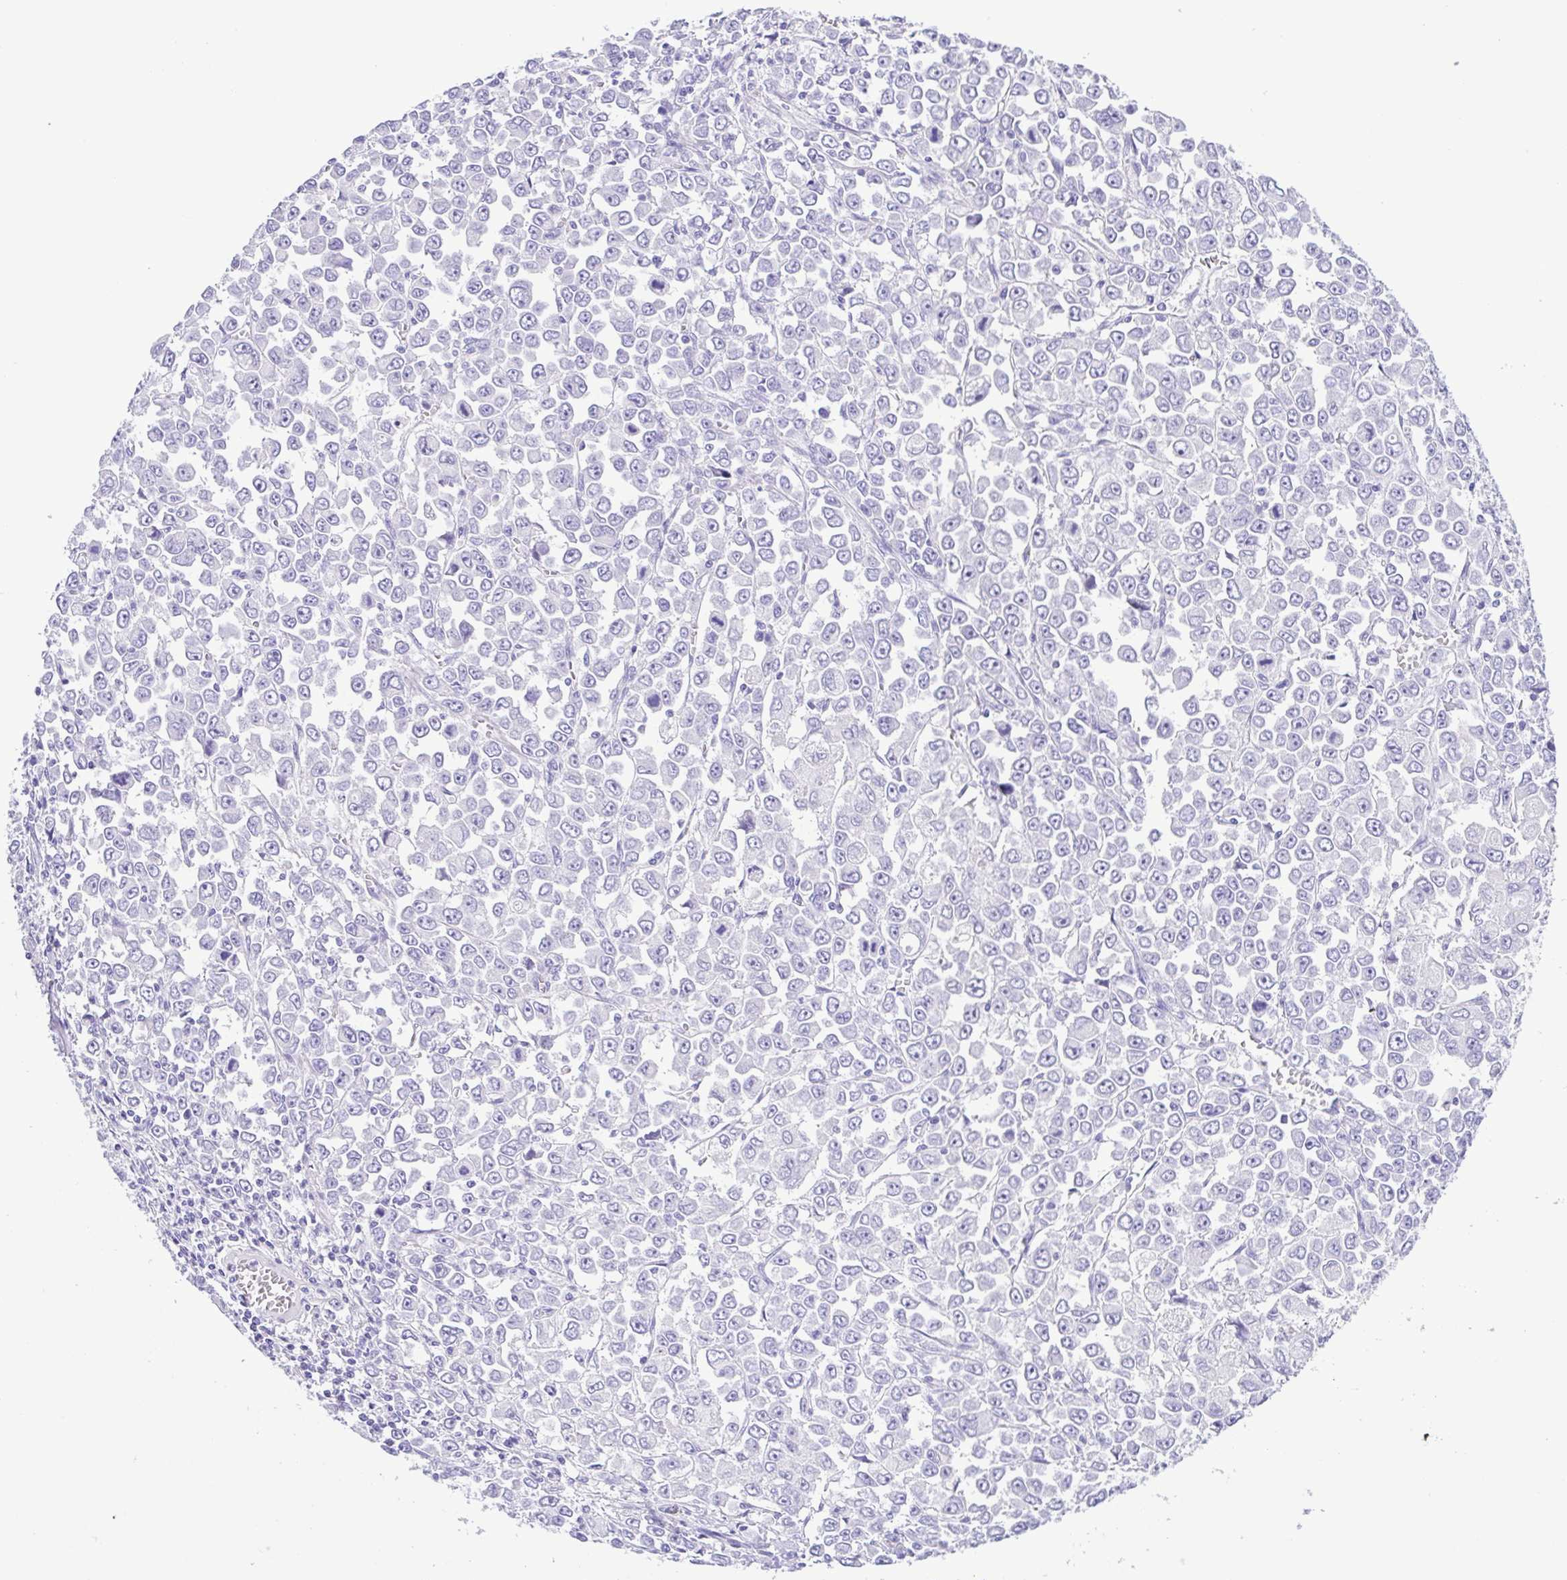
{"staining": {"intensity": "negative", "quantity": "none", "location": "none"}, "tissue": "stomach cancer", "cell_type": "Tumor cells", "image_type": "cancer", "snomed": [{"axis": "morphology", "description": "Adenocarcinoma, NOS"}, {"axis": "topography", "description": "Stomach, upper"}], "caption": "High magnification brightfield microscopy of stomach adenocarcinoma stained with DAB (brown) and counterstained with hematoxylin (blue): tumor cells show no significant expression.", "gene": "OVGP1", "patient": {"sex": "male", "age": 70}}